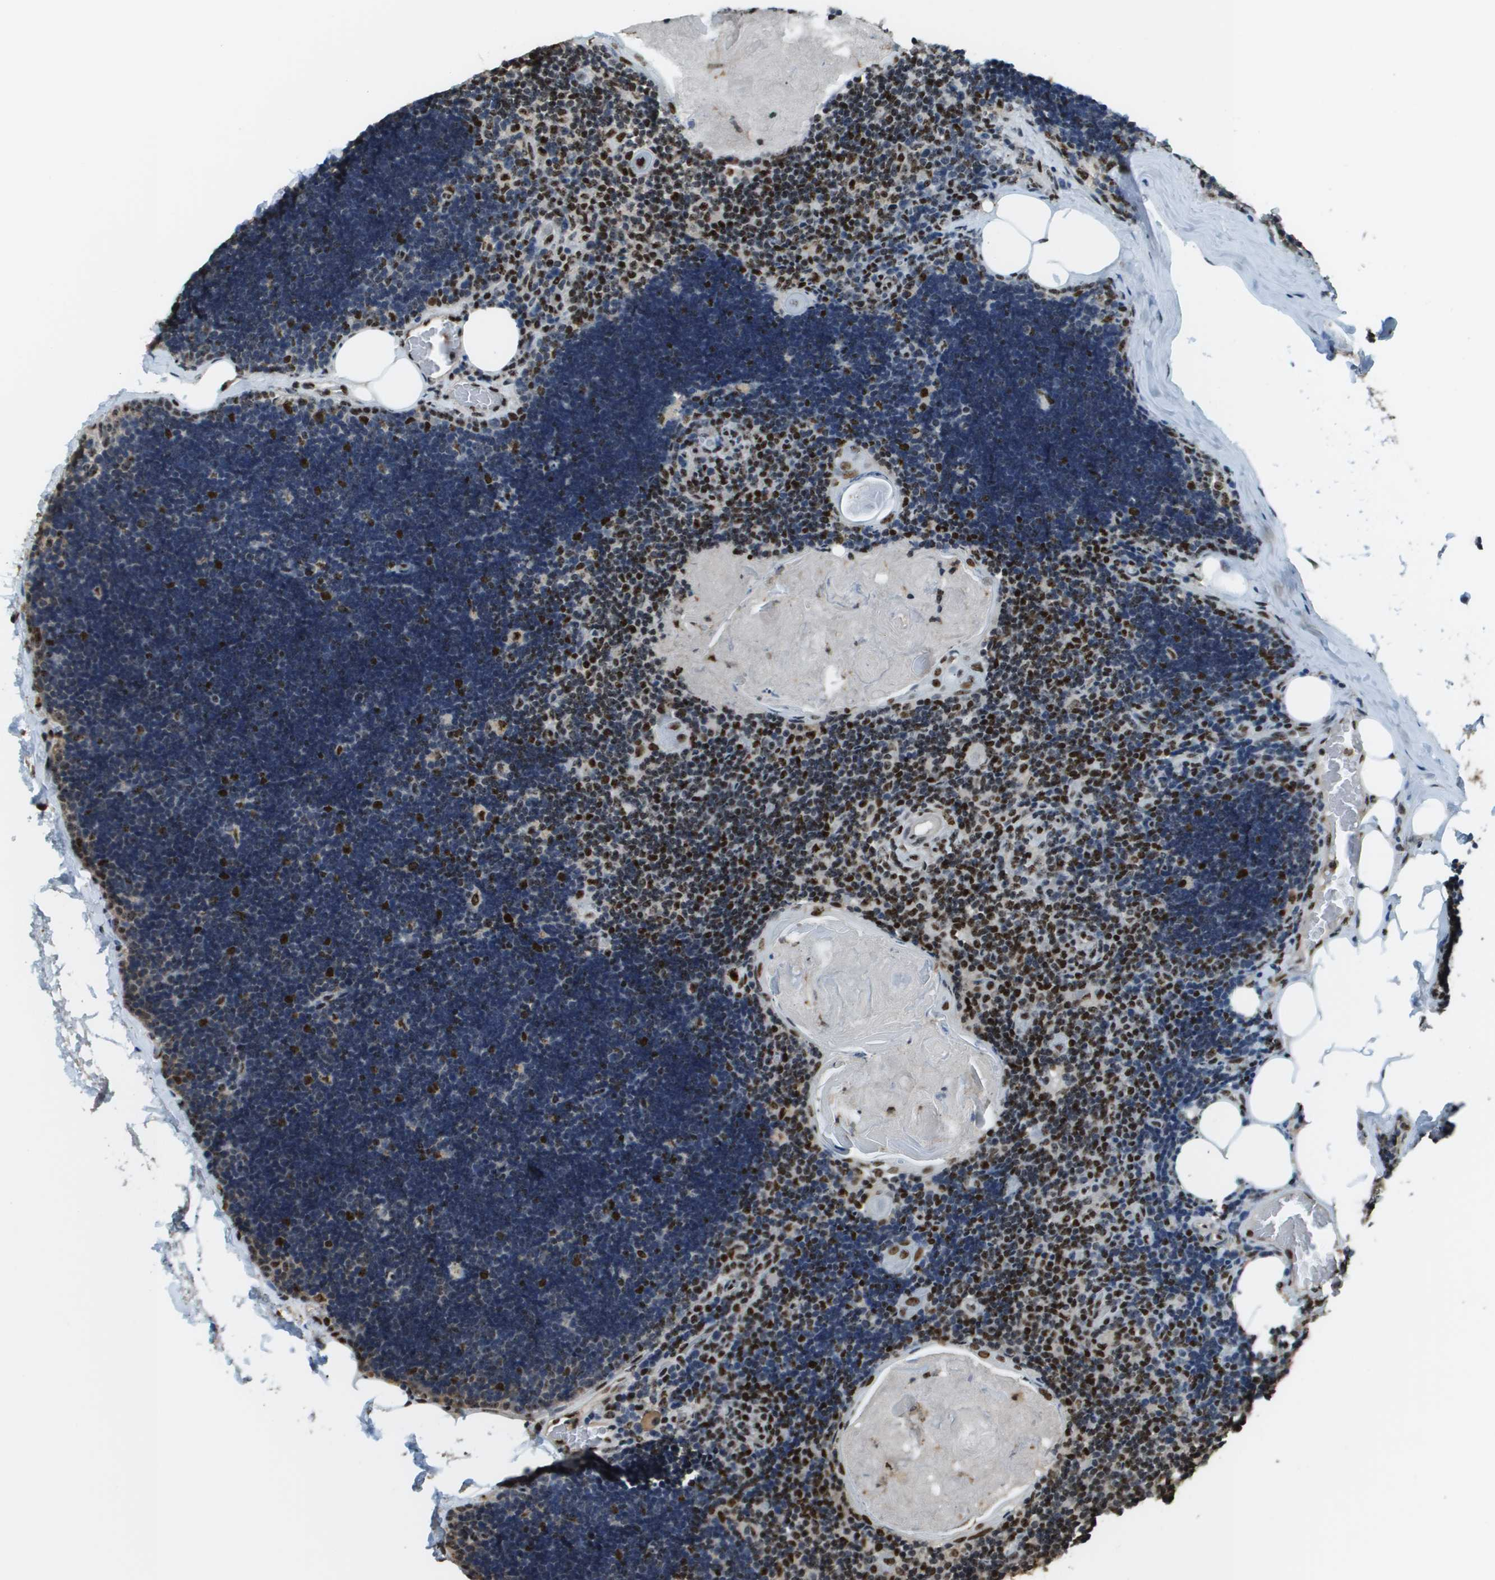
{"staining": {"intensity": "moderate", "quantity": "25%-75%", "location": "nuclear"}, "tissue": "lymph node", "cell_type": "Germinal center cells", "image_type": "normal", "snomed": [{"axis": "morphology", "description": "Normal tissue, NOS"}, {"axis": "topography", "description": "Lymph node"}], "caption": "Lymph node stained with DAB (3,3'-diaminobenzidine) immunohistochemistry (IHC) reveals medium levels of moderate nuclear staining in approximately 25%-75% of germinal center cells. Using DAB (3,3'-diaminobenzidine) (brown) and hematoxylin (blue) stains, captured at high magnification using brightfield microscopy.", "gene": "SP100", "patient": {"sex": "male", "age": 33}}